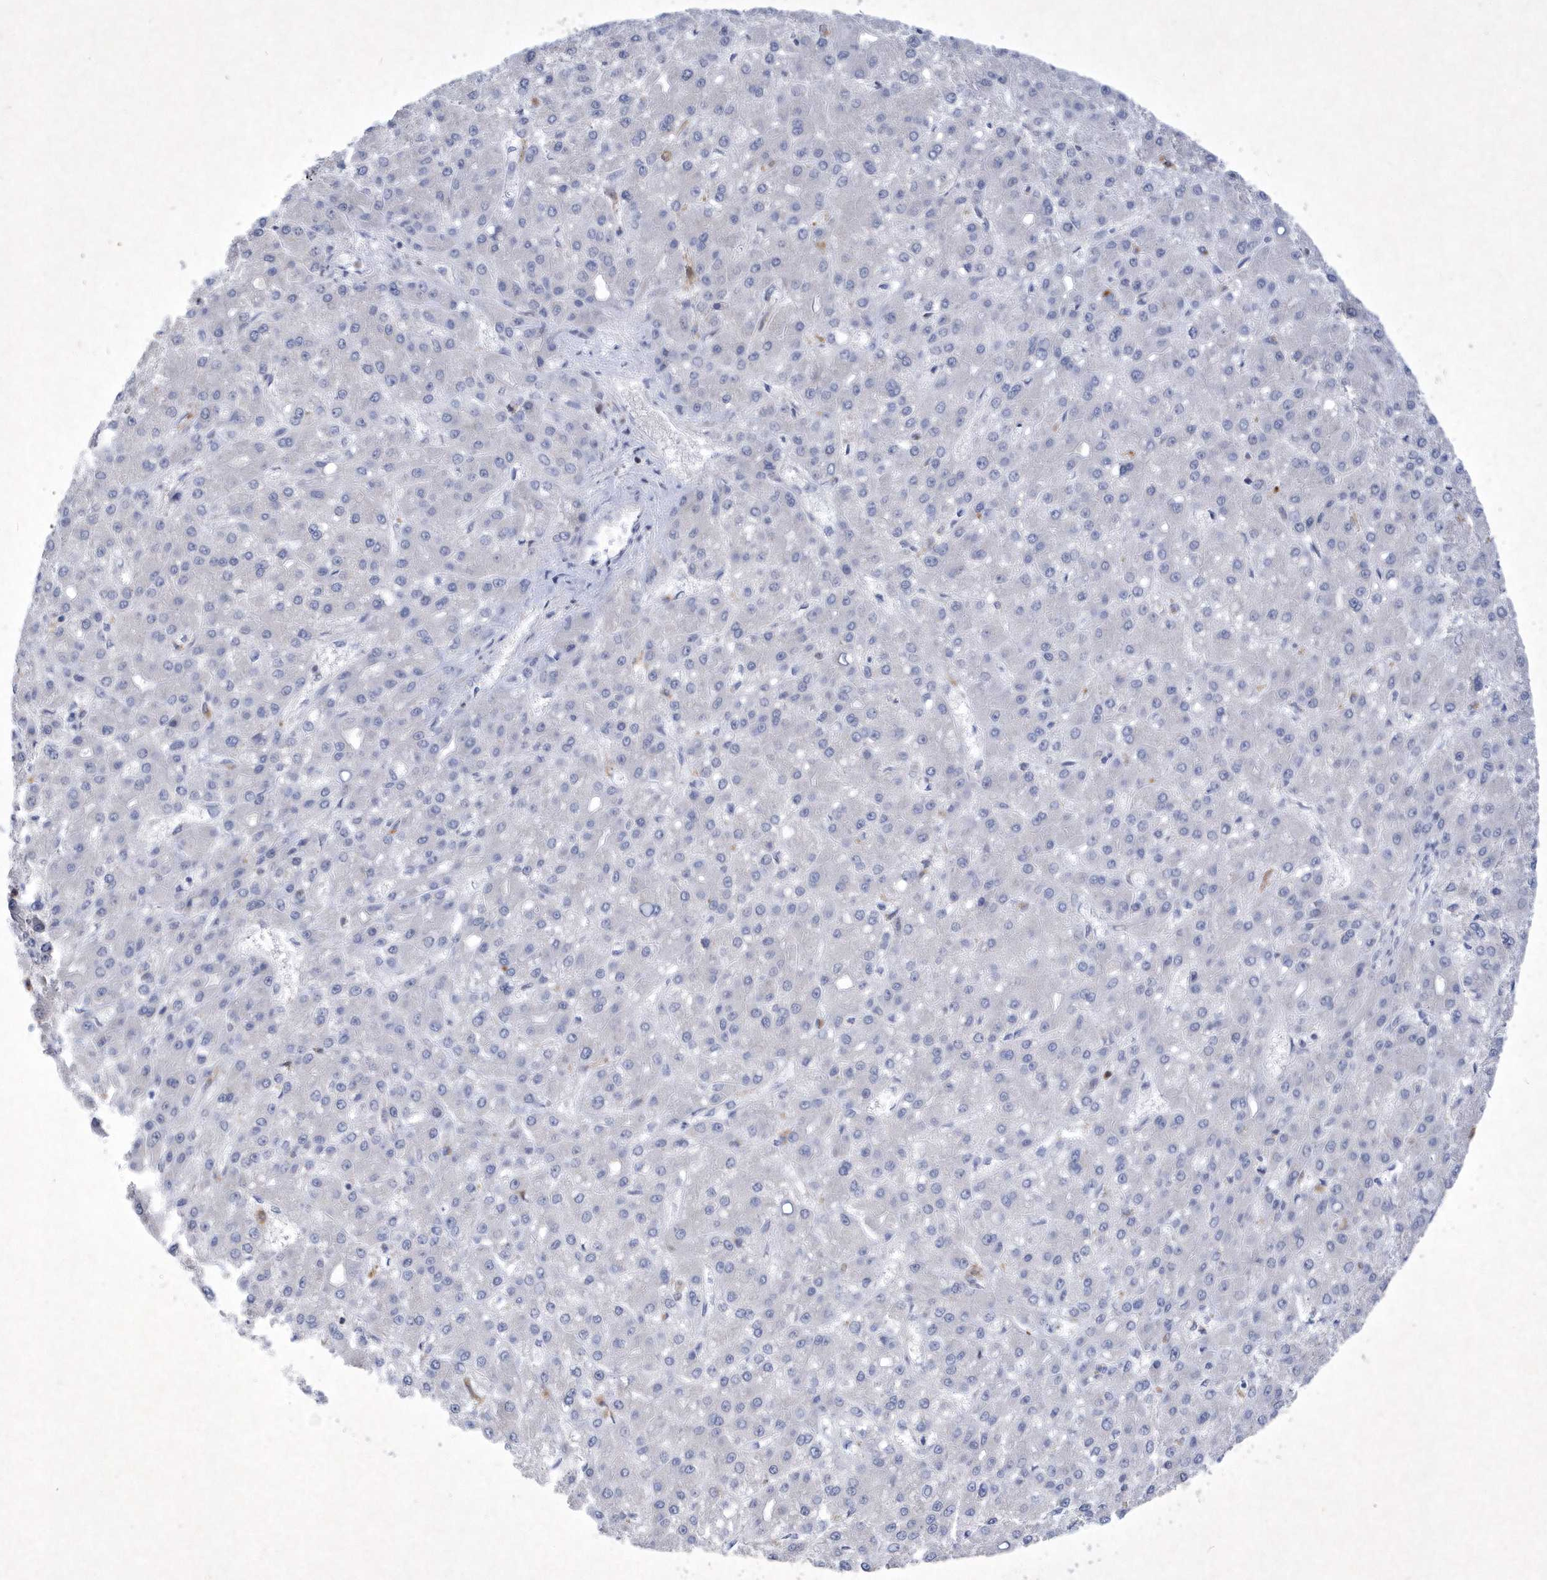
{"staining": {"intensity": "negative", "quantity": "none", "location": "none"}, "tissue": "liver cancer", "cell_type": "Tumor cells", "image_type": "cancer", "snomed": [{"axis": "morphology", "description": "Carcinoma, Hepatocellular, NOS"}, {"axis": "topography", "description": "Liver"}], "caption": "This is a histopathology image of immunohistochemistry staining of hepatocellular carcinoma (liver), which shows no expression in tumor cells.", "gene": "BHLHA15", "patient": {"sex": "male", "age": 67}}